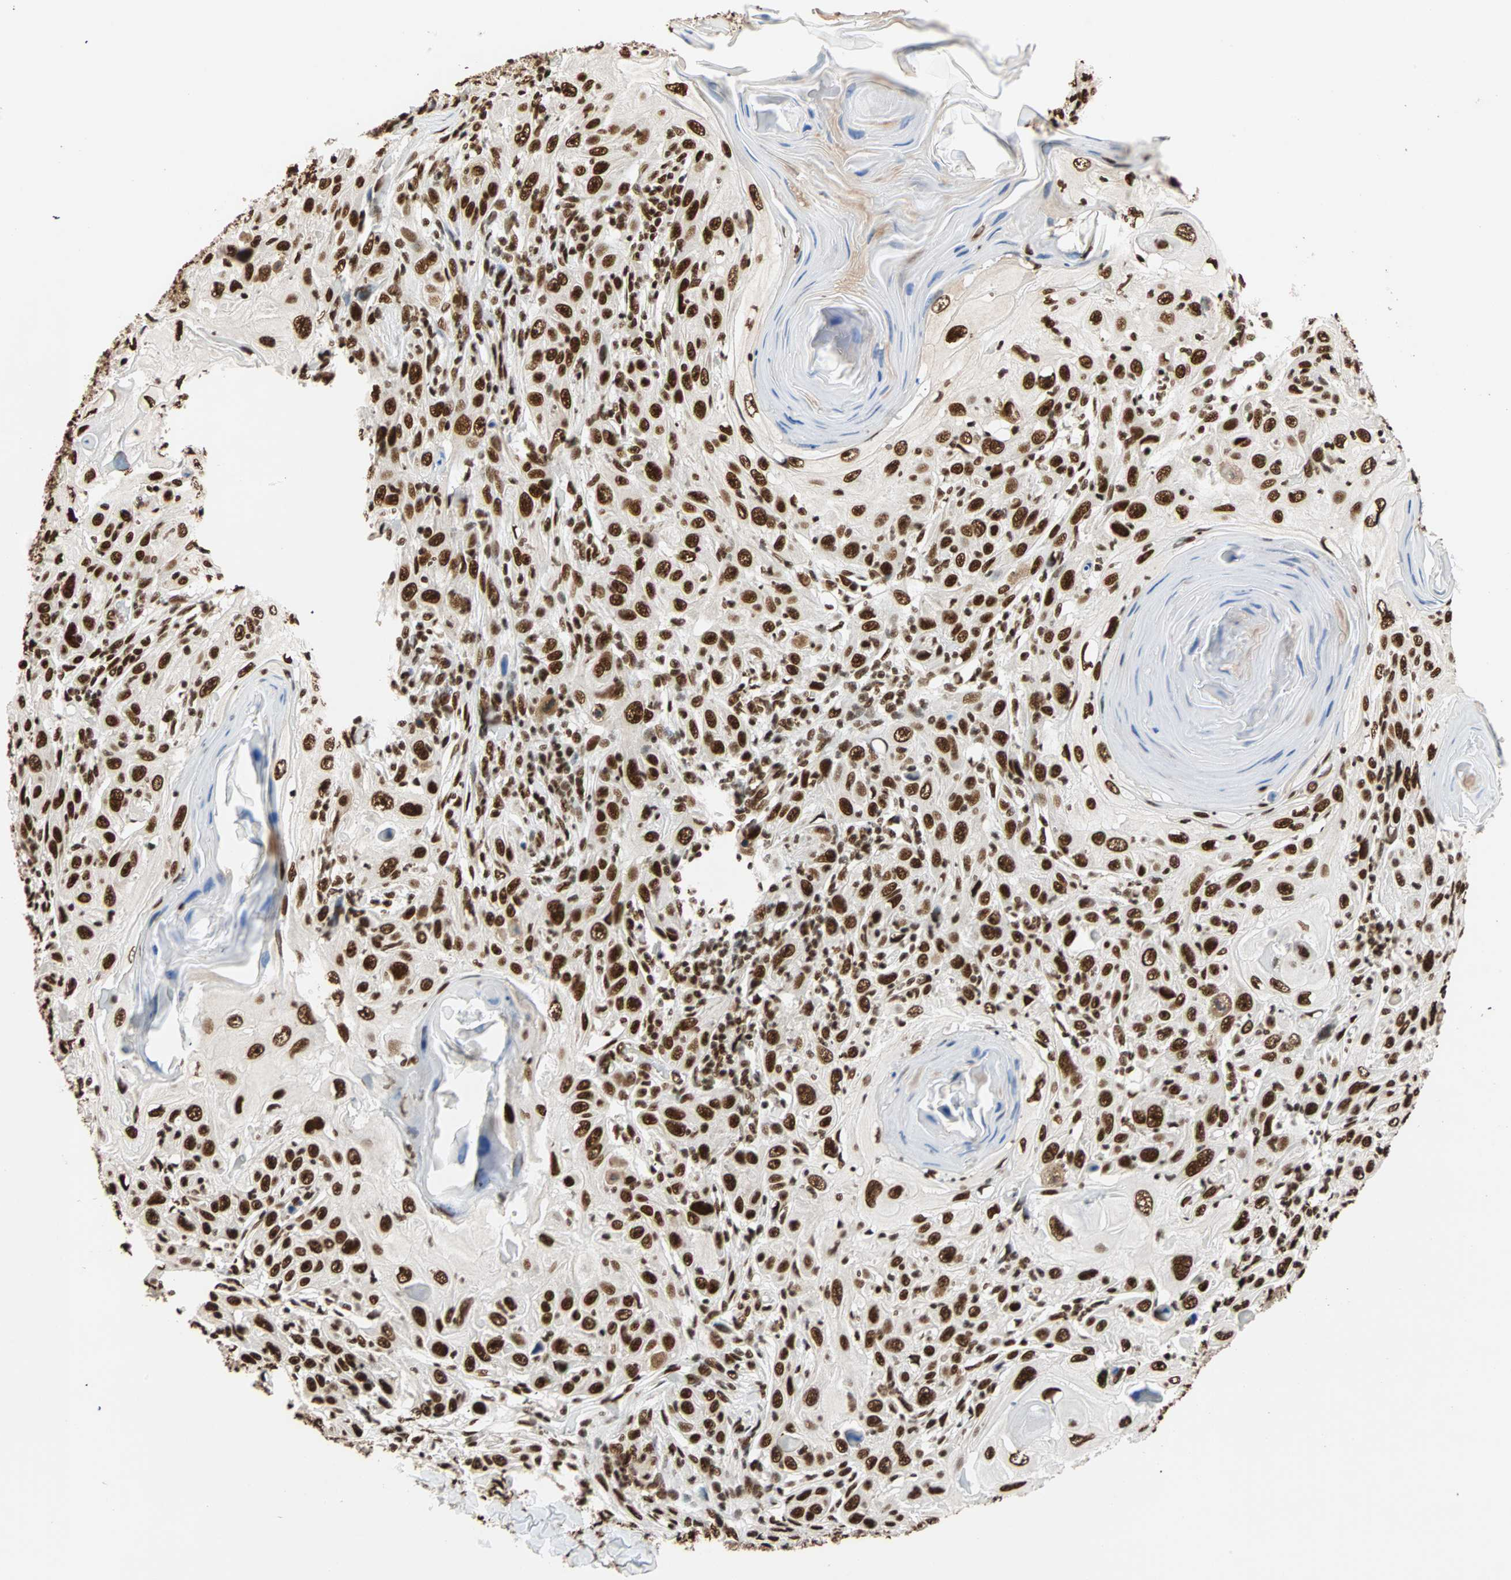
{"staining": {"intensity": "strong", "quantity": ">75%", "location": "nuclear"}, "tissue": "skin cancer", "cell_type": "Tumor cells", "image_type": "cancer", "snomed": [{"axis": "morphology", "description": "Squamous cell carcinoma, NOS"}, {"axis": "topography", "description": "Skin"}], "caption": "This image displays skin cancer stained with IHC to label a protein in brown. The nuclear of tumor cells show strong positivity for the protein. Nuclei are counter-stained blue.", "gene": "ILF2", "patient": {"sex": "female", "age": 88}}